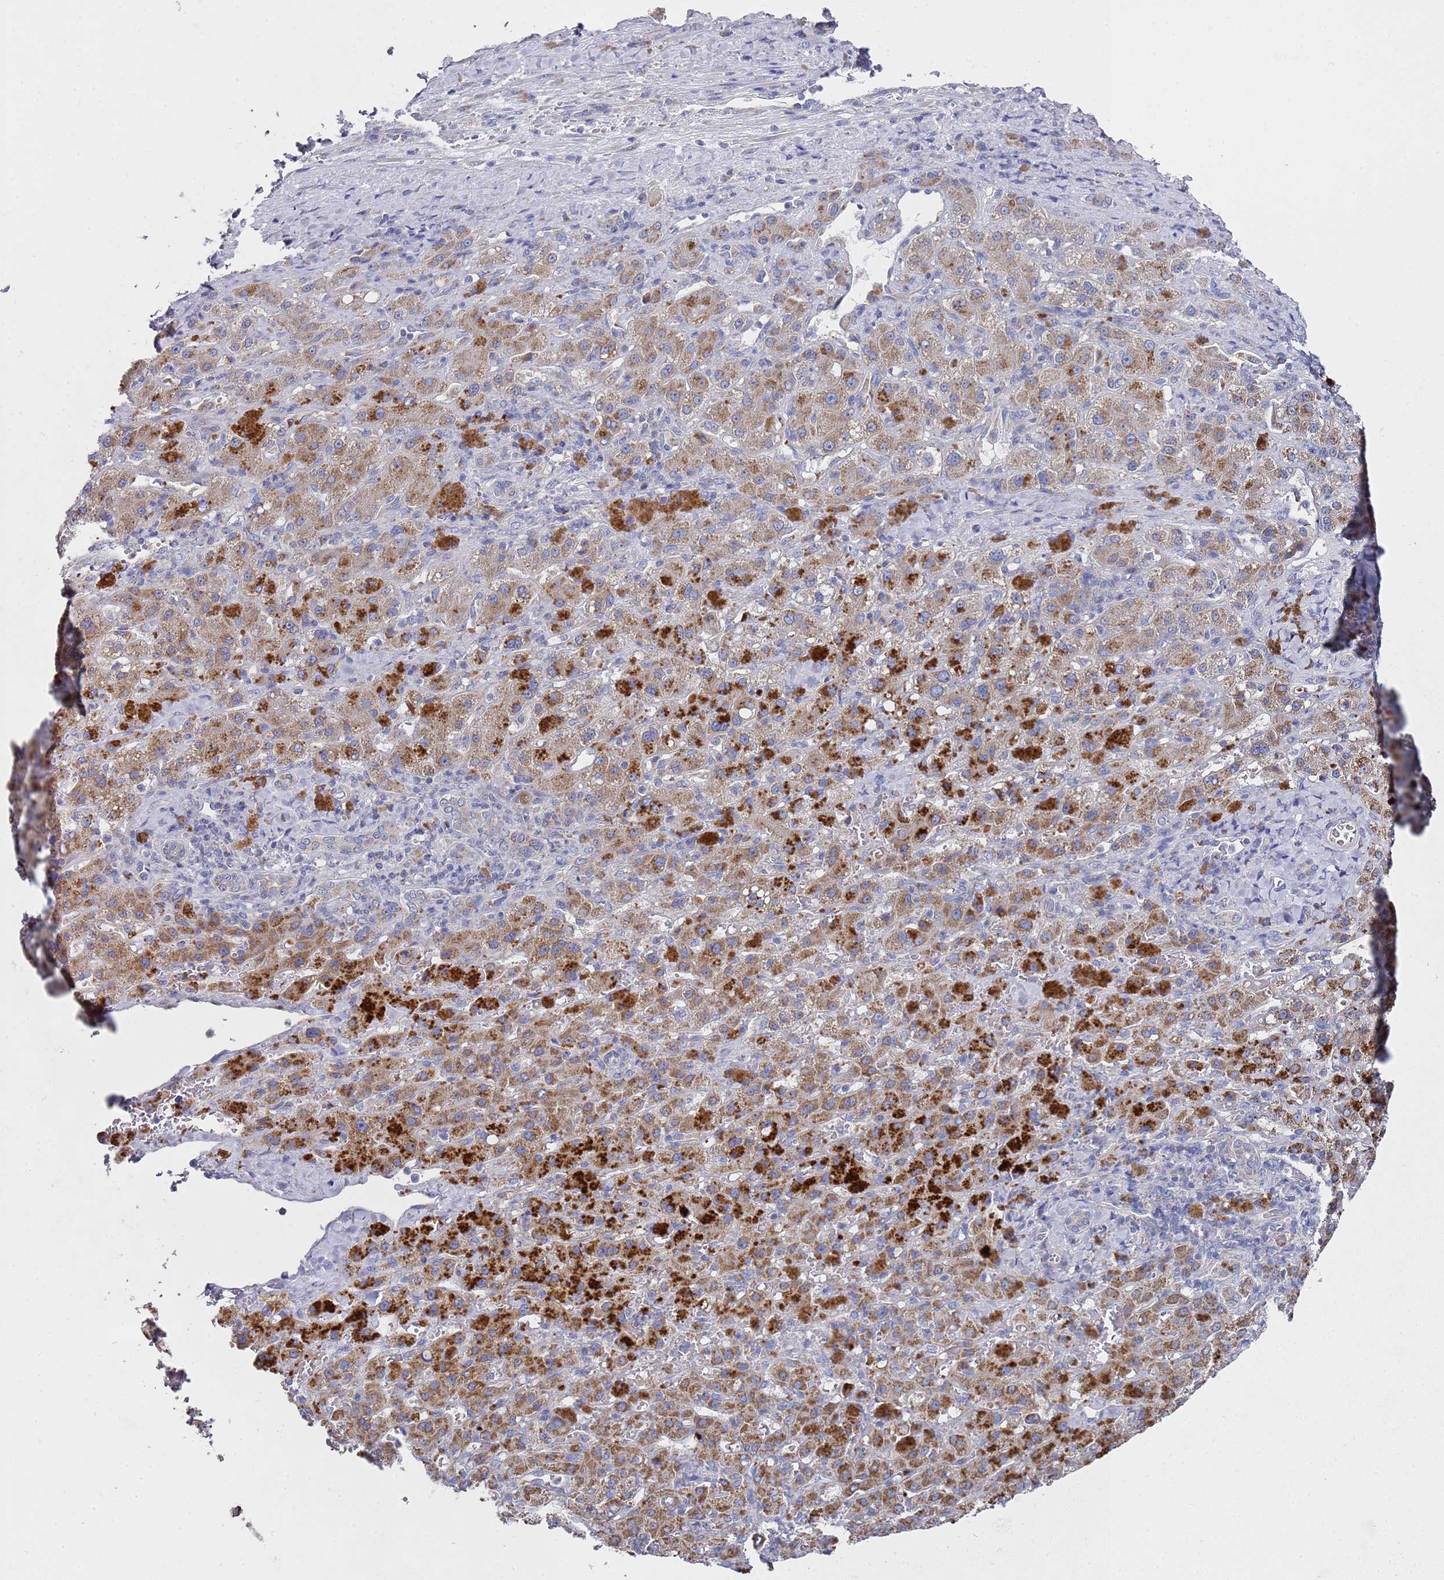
{"staining": {"intensity": "moderate", "quantity": ">75%", "location": "cytoplasmic/membranous"}, "tissue": "liver cancer", "cell_type": "Tumor cells", "image_type": "cancer", "snomed": [{"axis": "morphology", "description": "Carcinoma, Hepatocellular, NOS"}, {"axis": "topography", "description": "Liver"}], "caption": "Protein expression by IHC reveals moderate cytoplasmic/membranous staining in approximately >75% of tumor cells in hepatocellular carcinoma (liver).", "gene": "NPEPPS", "patient": {"sex": "female", "age": 58}}